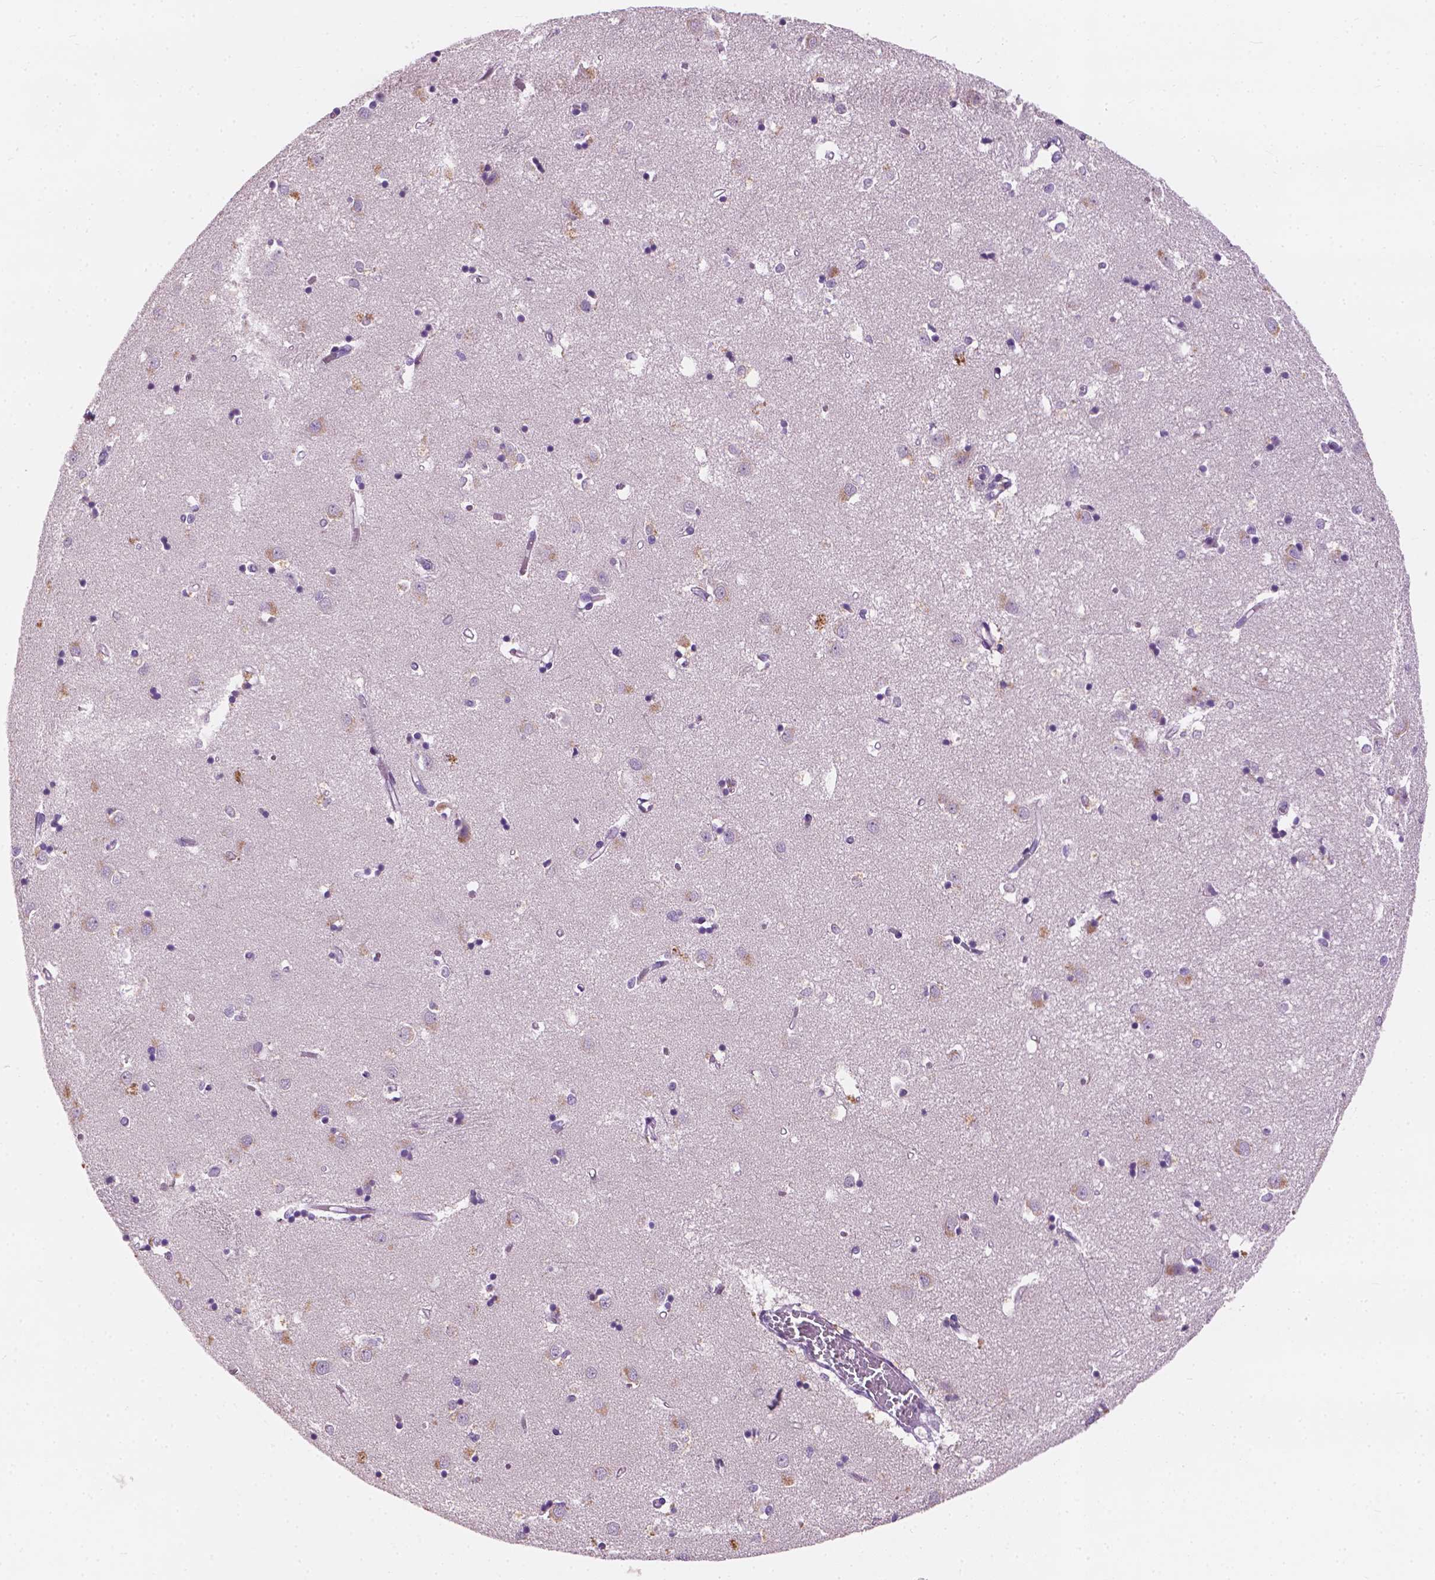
{"staining": {"intensity": "negative", "quantity": "none", "location": "none"}, "tissue": "caudate", "cell_type": "Glial cells", "image_type": "normal", "snomed": [{"axis": "morphology", "description": "Normal tissue, NOS"}, {"axis": "topography", "description": "Lateral ventricle wall"}], "caption": "Glial cells are negative for protein expression in benign human caudate. Nuclei are stained in blue.", "gene": "KRT17", "patient": {"sex": "male", "age": 54}}